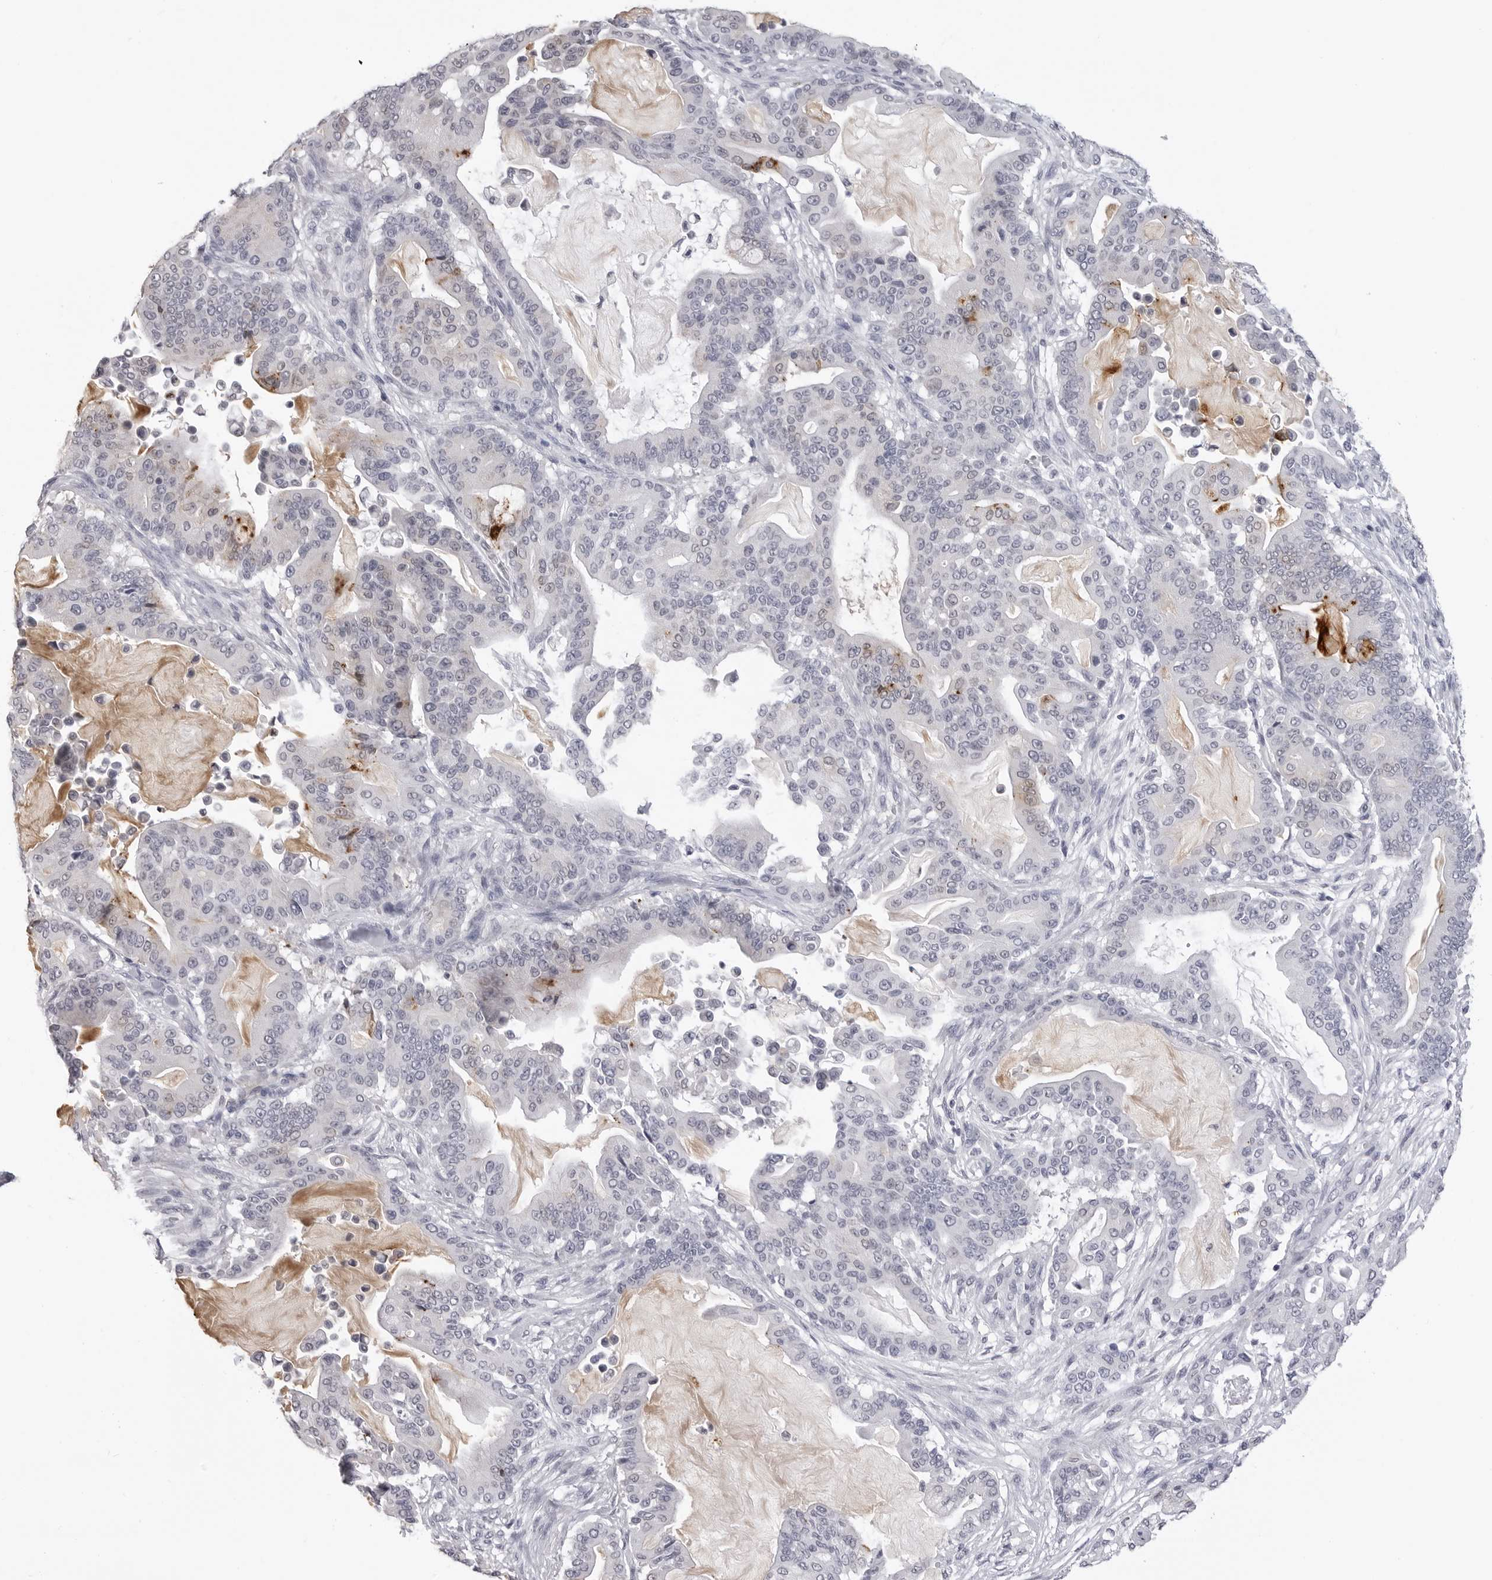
{"staining": {"intensity": "negative", "quantity": "none", "location": "none"}, "tissue": "pancreatic cancer", "cell_type": "Tumor cells", "image_type": "cancer", "snomed": [{"axis": "morphology", "description": "Adenocarcinoma, NOS"}, {"axis": "topography", "description": "Pancreas"}], "caption": "A histopathology image of pancreatic cancer (adenocarcinoma) stained for a protein exhibits no brown staining in tumor cells.", "gene": "LGALS4", "patient": {"sex": "male", "age": 63}}